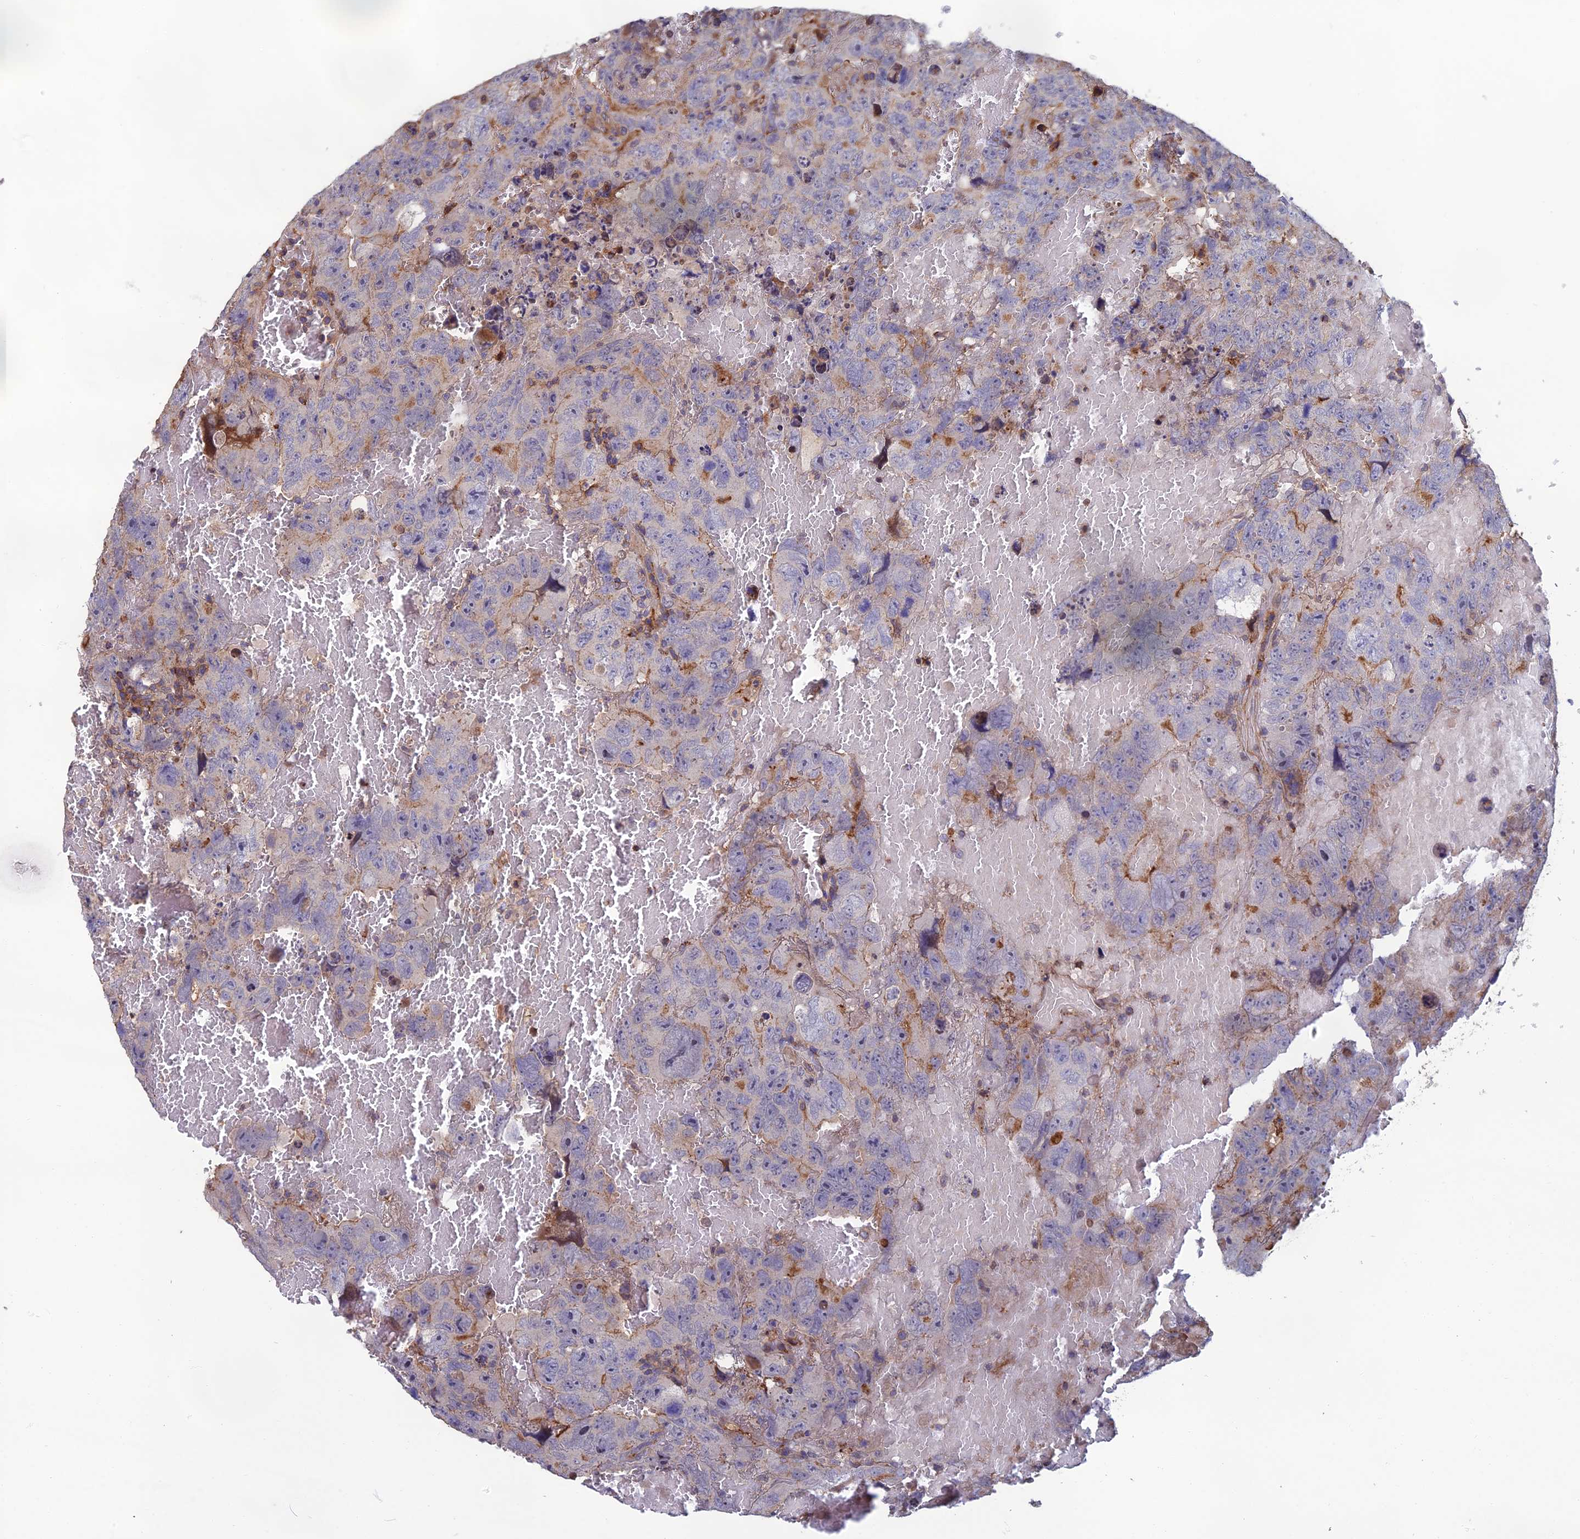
{"staining": {"intensity": "negative", "quantity": "none", "location": "none"}, "tissue": "testis cancer", "cell_type": "Tumor cells", "image_type": "cancer", "snomed": [{"axis": "morphology", "description": "Carcinoma, Embryonal, NOS"}, {"axis": "topography", "description": "Testis"}], "caption": "DAB immunohistochemical staining of human testis embryonal carcinoma reveals no significant positivity in tumor cells. The staining is performed using DAB (3,3'-diaminobenzidine) brown chromogen with nuclei counter-stained in using hematoxylin.", "gene": "C15orf62", "patient": {"sex": "male", "age": 45}}